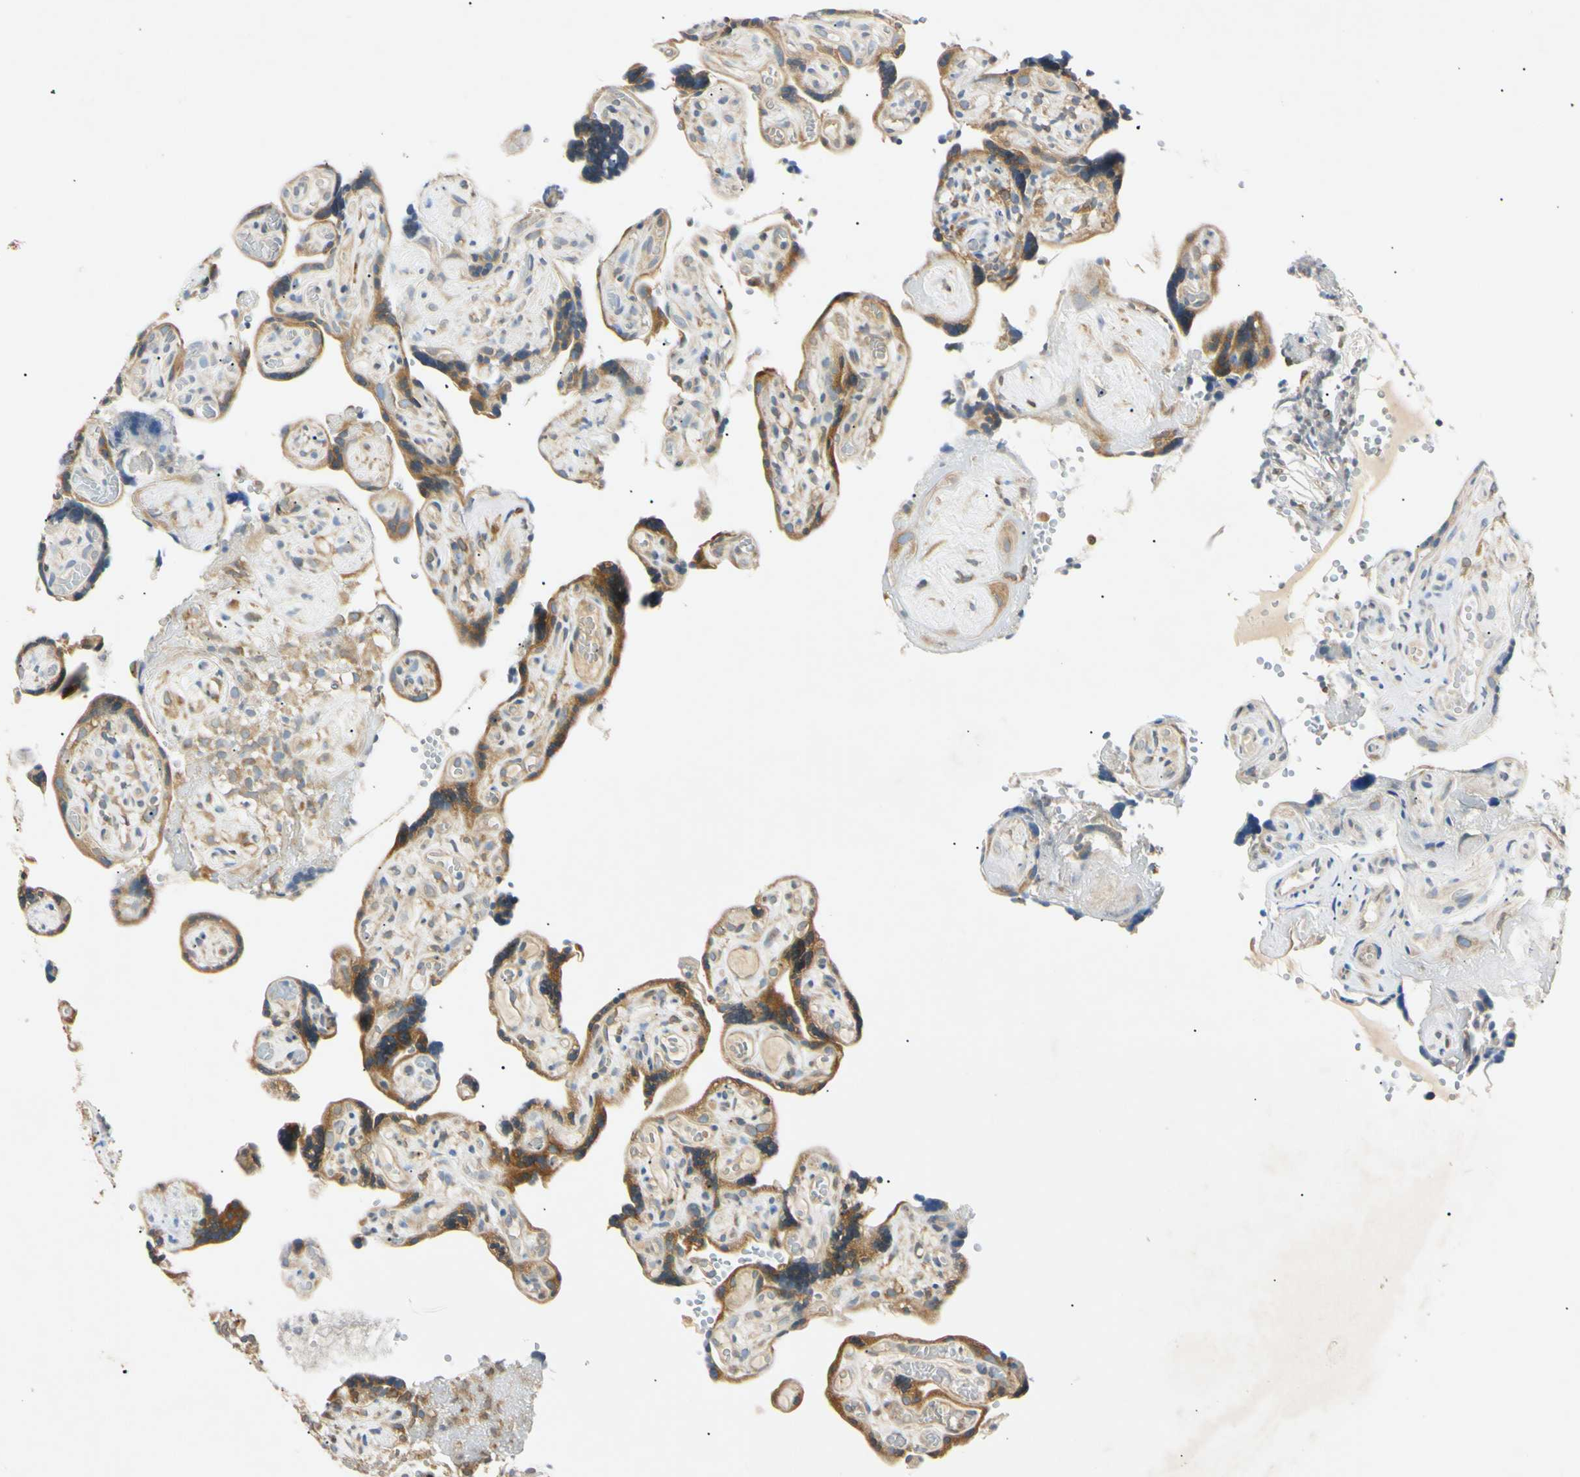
{"staining": {"intensity": "moderate", "quantity": ">75%", "location": "cytoplasmic/membranous"}, "tissue": "placenta", "cell_type": "Decidual cells", "image_type": "normal", "snomed": [{"axis": "morphology", "description": "Normal tissue, NOS"}, {"axis": "topography", "description": "Placenta"}], "caption": "Immunohistochemical staining of unremarkable human placenta shows >75% levels of moderate cytoplasmic/membranous protein staining in about >75% of decidual cells. Using DAB (brown) and hematoxylin (blue) stains, captured at high magnification using brightfield microscopy.", "gene": "DNAJB12", "patient": {"sex": "female", "age": 30}}